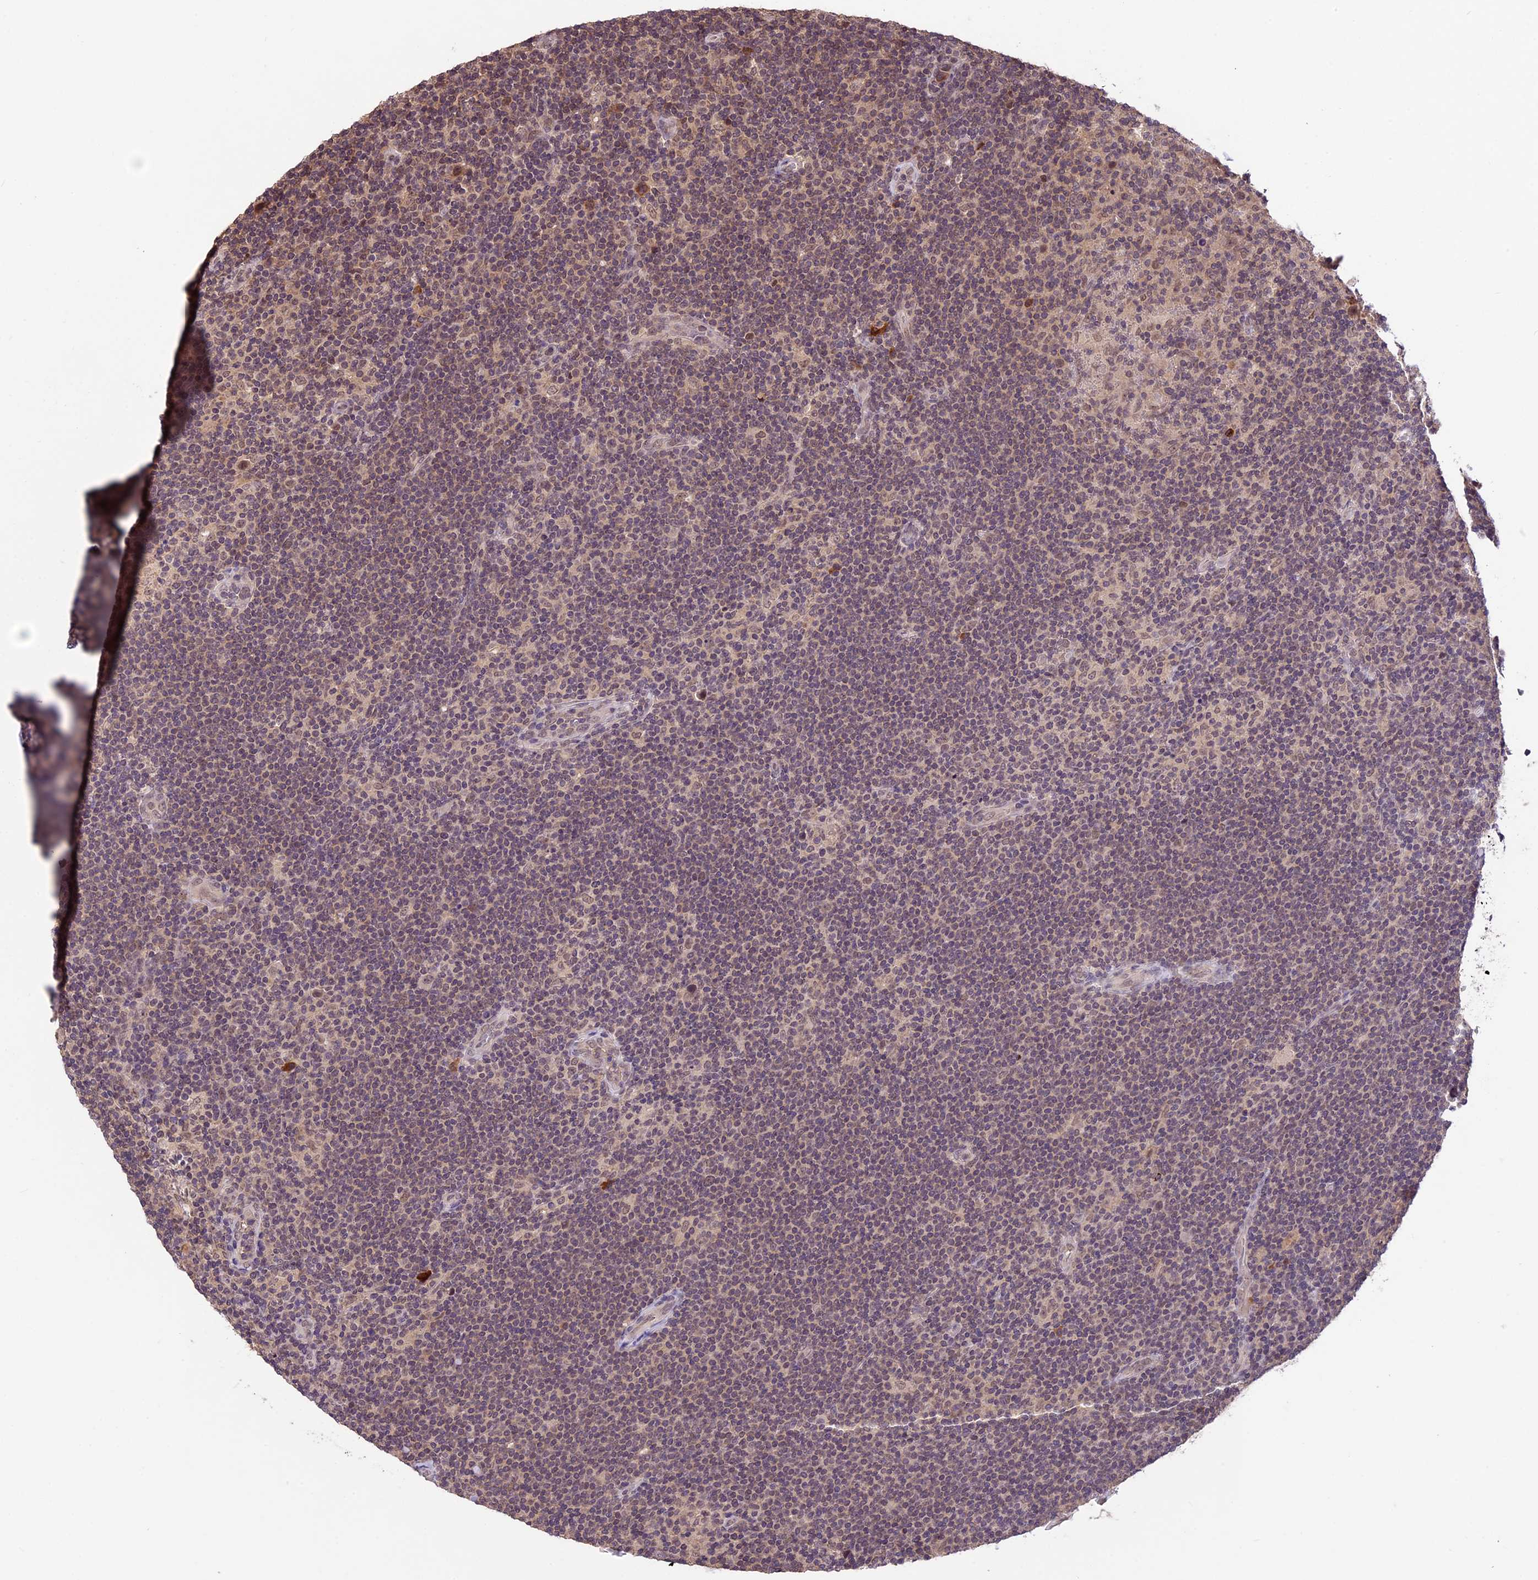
{"staining": {"intensity": "moderate", "quantity": "25%-75%", "location": "nuclear"}, "tissue": "lymphoma", "cell_type": "Tumor cells", "image_type": "cancer", "snomed": [{"axis": "morphology", "description": "Hodgkin's disease, NOS"}, {"axis": "topography", "description": "Lymph node"}], "caption": "Immunohistochemical staining of lymphoma demonstrates medium levels of moderate nuclear protein positivity in about 25%-75% of tumor cells.", "gene": "ATP10A", "patient": {"sex": "female", "age": 57}}